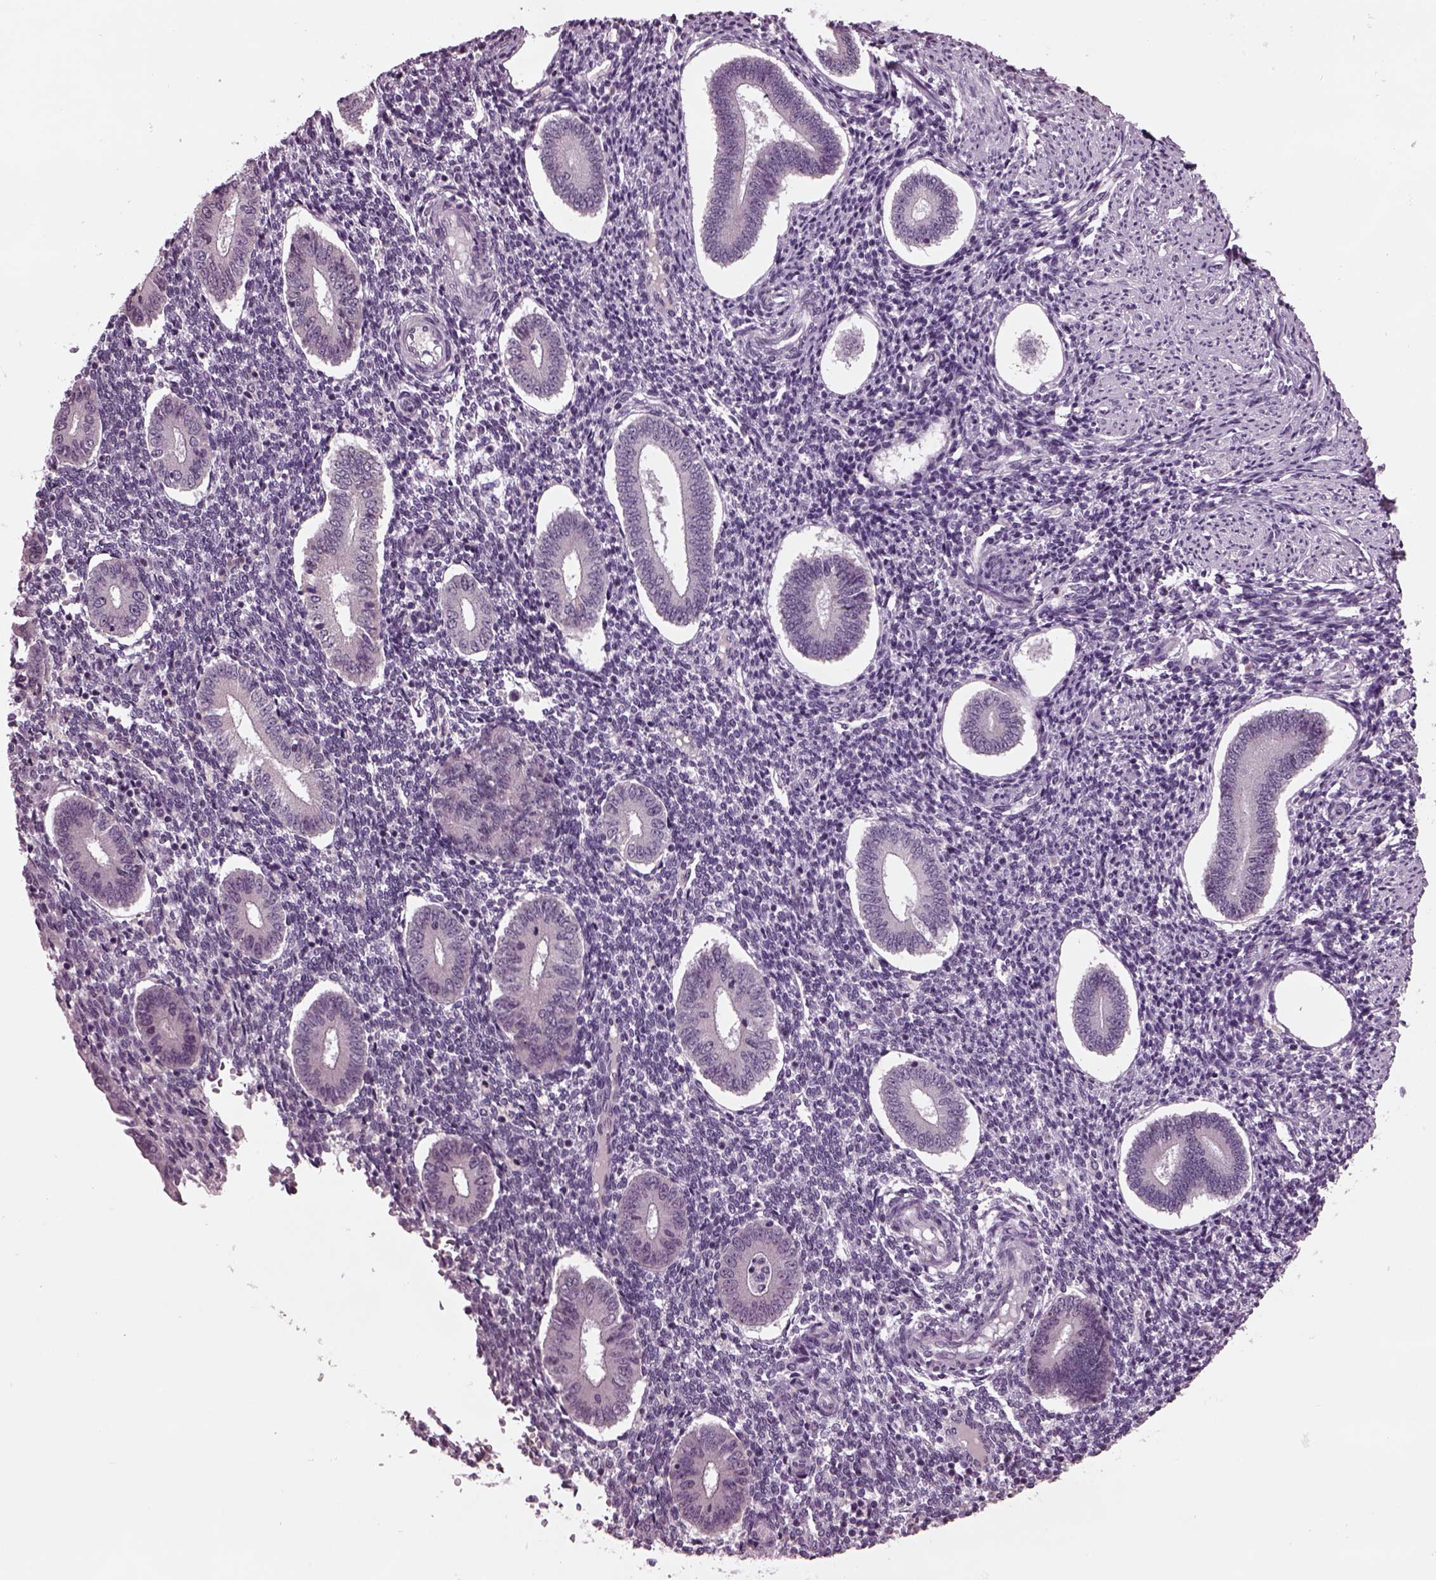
{"staining": {"intensity": "negative", "quantity": "none", "location": "none"}, "tissue": "endometrium", "cell_type": "Cells in endometrial stroma", "image_type": "normal", "snomed": [{"axis": "morphology", "description": "Normal tissue, NOS"}, {"axis": "topography", "description": "Endometrium"}], "caption": "Immunohistochemistry (IHC) histopathology image of benign endometrium stained for a protein (brown), which exhibits no staining in cells in endometrial stroma. Brightfield microscopy of immunohistochemistry (IHC) stained with DAB (brown) and hematoxylin (blue), captured at high magnification.", "gene": "CLCN4", "patient": {"sex": "female", "age": 40}}